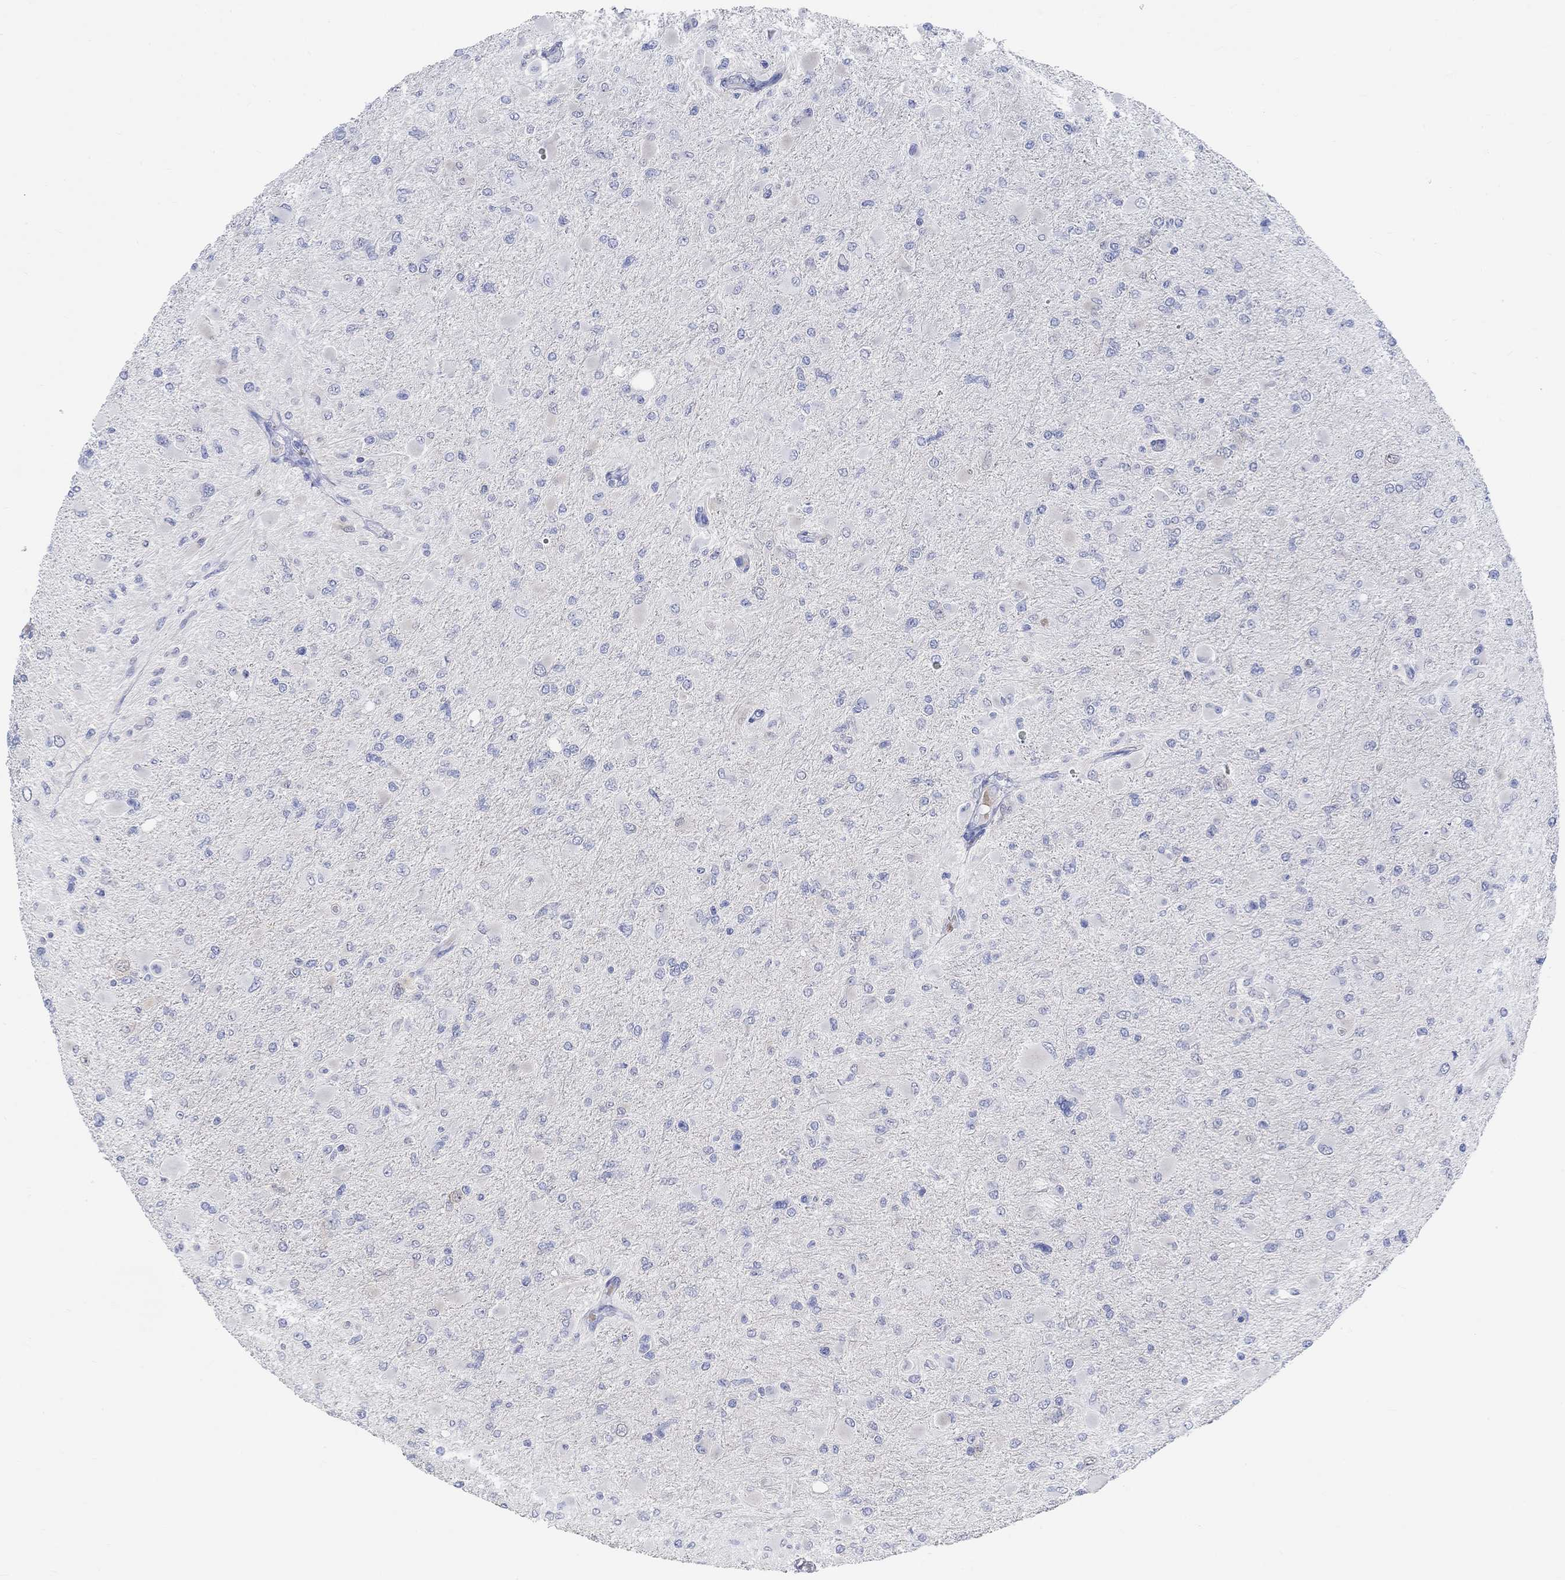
{"staining": {"intensity": "negative", "quantity": "none", "location": "none"}, "tissue": "glioma", "cell_type": "Tumor cells", "image_type": "cancer", "snomed": [{"axis": "morphology", "description": "Glioma, malignant, High grade"}, {"axis": "topography", "description": "Cerebral cortex"}], "caption": "There is no significant expression in tumor cells of glioma.", "gene": "GRIA3", "patient": {"sex": "female", "age": 36}}